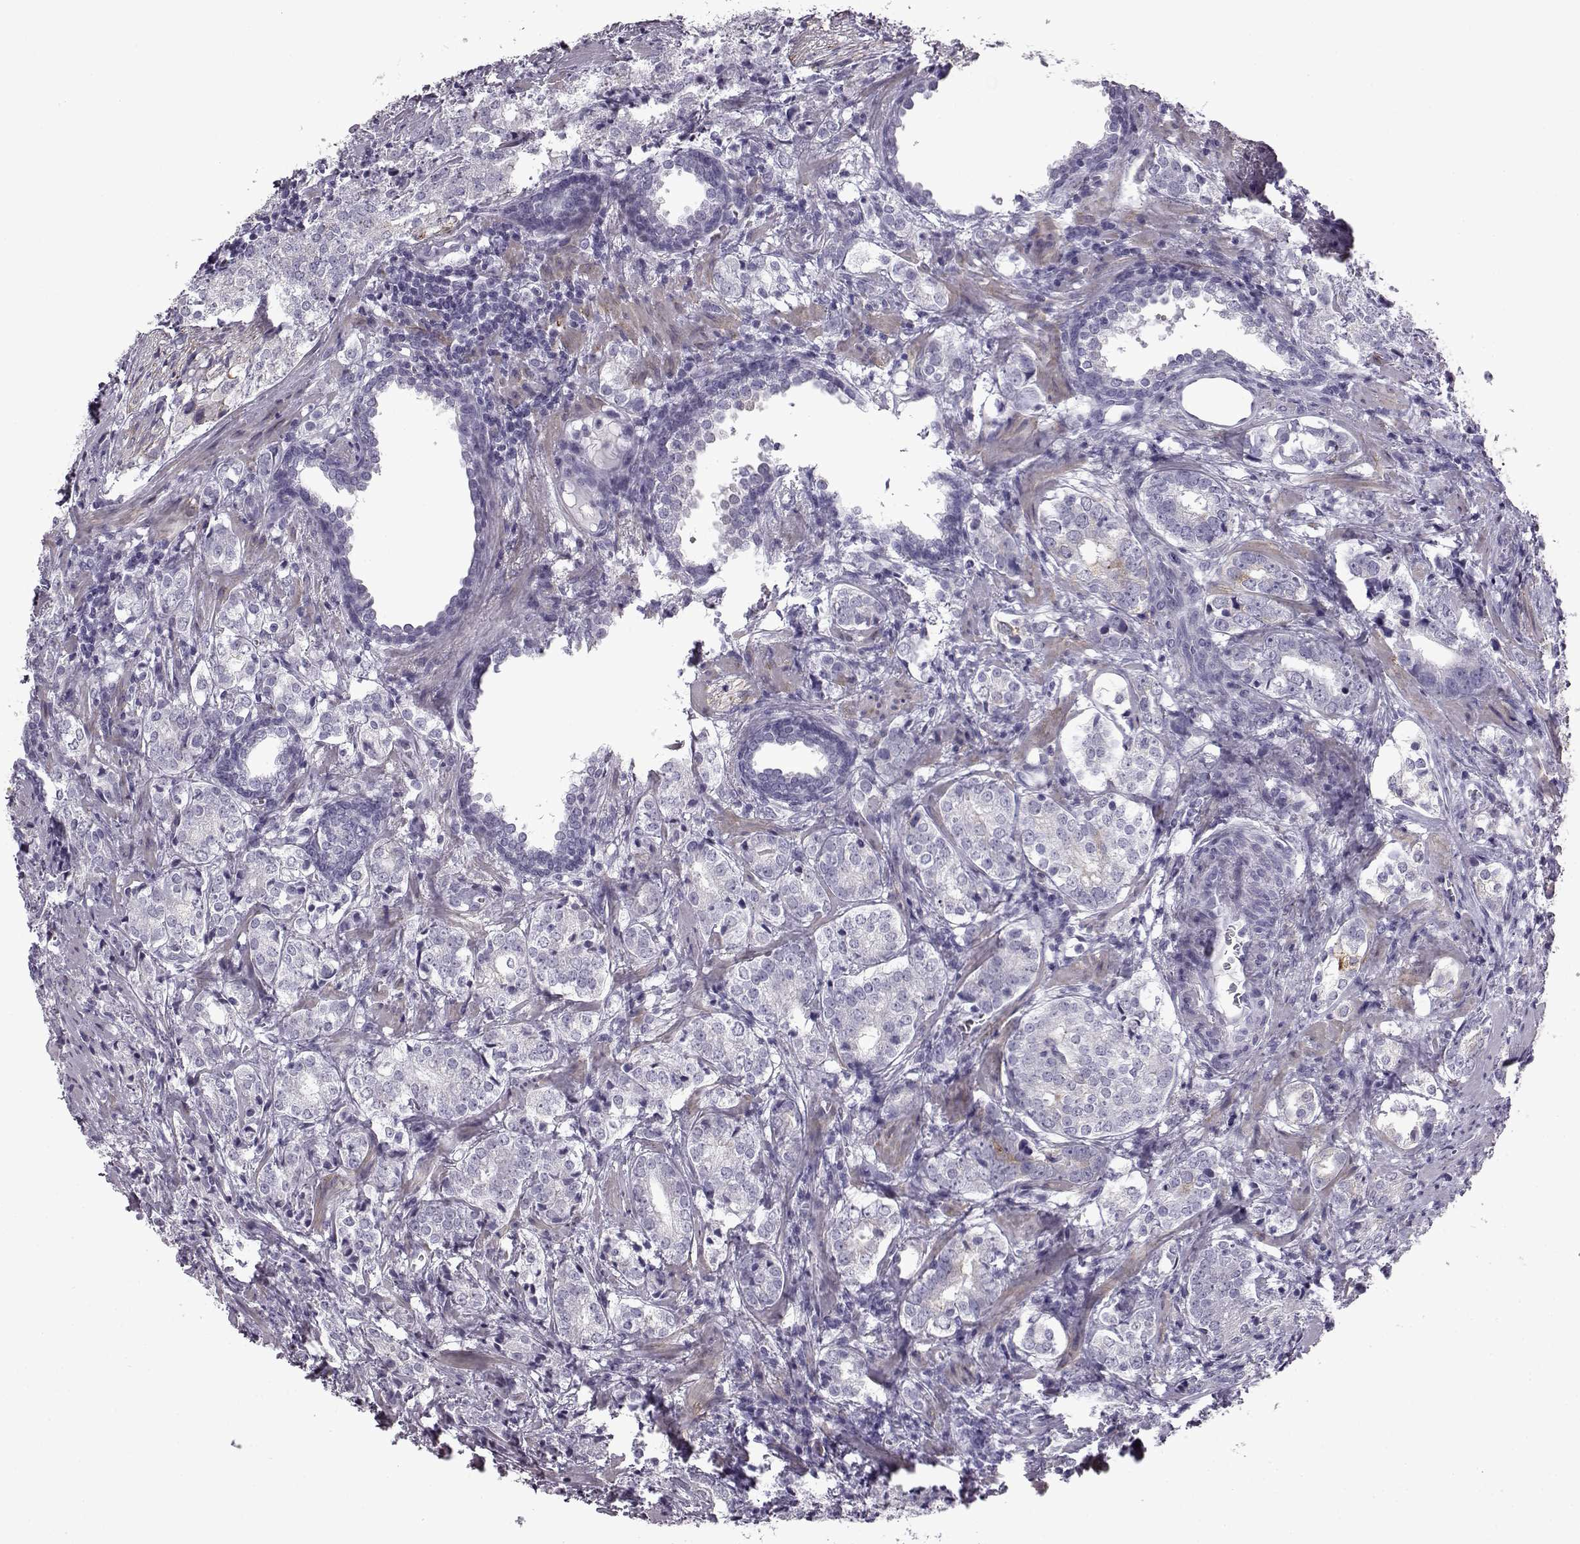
{"staining": {"intensity": "negative", "quantity": "none", "location": "none"}, "tissue": "prostate cancer", "cell_type": "Tumor cells", "image_type": "cancer", "snomed": [{"axis": "morphology", "description": "Adenocarcinoma, NOS"}, {"axis": "topography", "description": "Prostate and seminal vesicle, NOS"}], "caption": "There is no significant staining in tumor cells of prostate adenocarcinoma. The staining is performed using DAB brown chromogen with nuclei counter-stained in using hematoxylin.", "gene": "SLC28A2", "patient": {"sex": "male", "age": 63}}